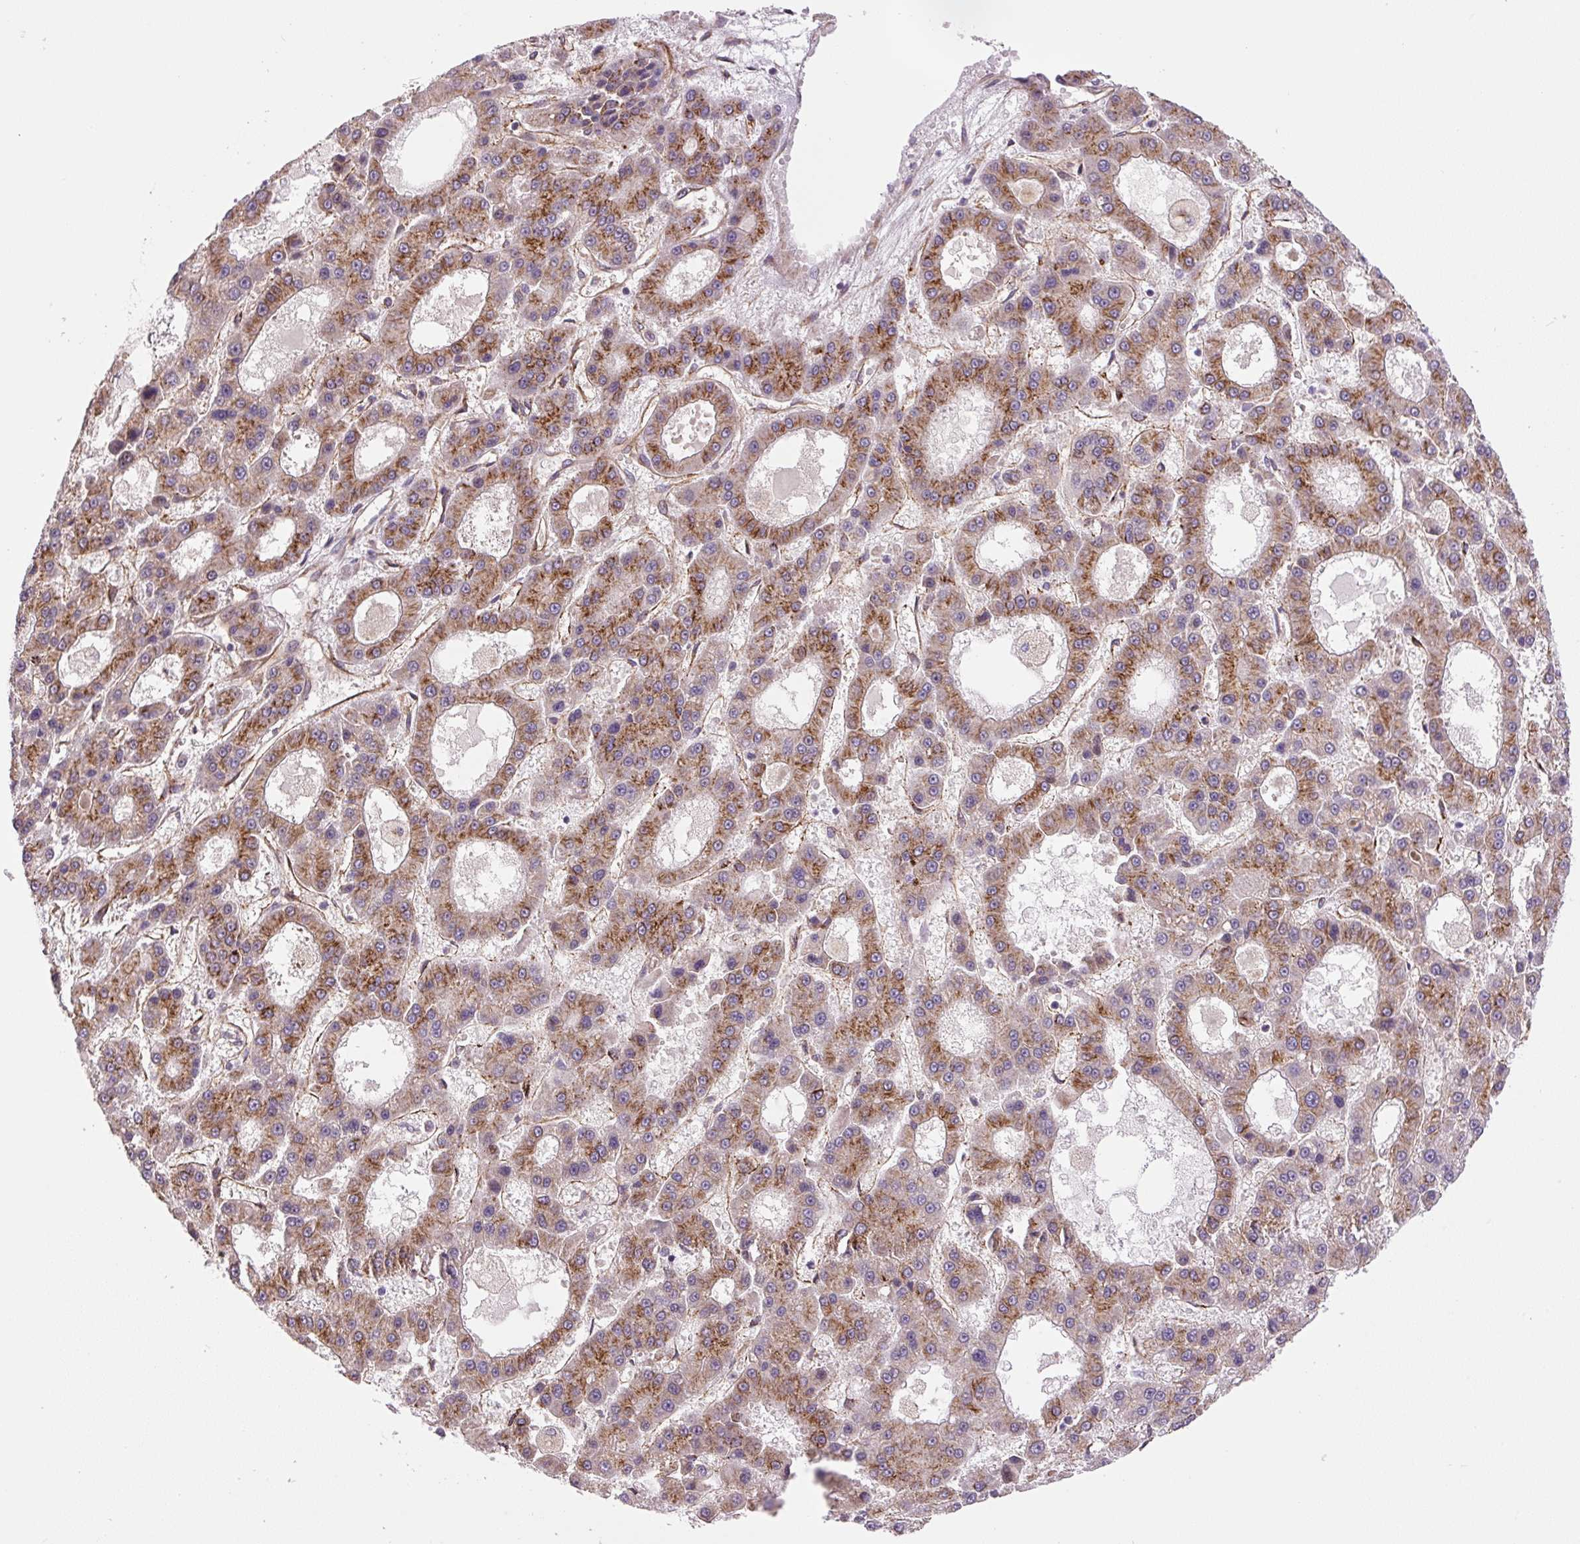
{"staining": {"intensity": "moderate", "quantity": ">75%", "location": "cytoplasmic/membranous"}, "tissue": "liver cancer", "cell_type": "Tumor cells", "image_type": "cancer", "snomed": [{"axis": "morphology", "description": "Carcinoma, Hepatocellular, NOS"}, {"axis": "topography", "description": "Liver"}], "caption": "Liver cancer (hepatocellular carcinoma) stained with IHC shows moderate cytoplasmic/membranous staining in approximately >75% of tumor cells. The protein of interest is stained brown, and the nuclei are stained in blue (DAB (3,3'-diaminobenzidine) IHC with brightfield microscopy, high magnification).", "gene": "SEPTIN10", "patient": {"sex": "male", "age": 70}}